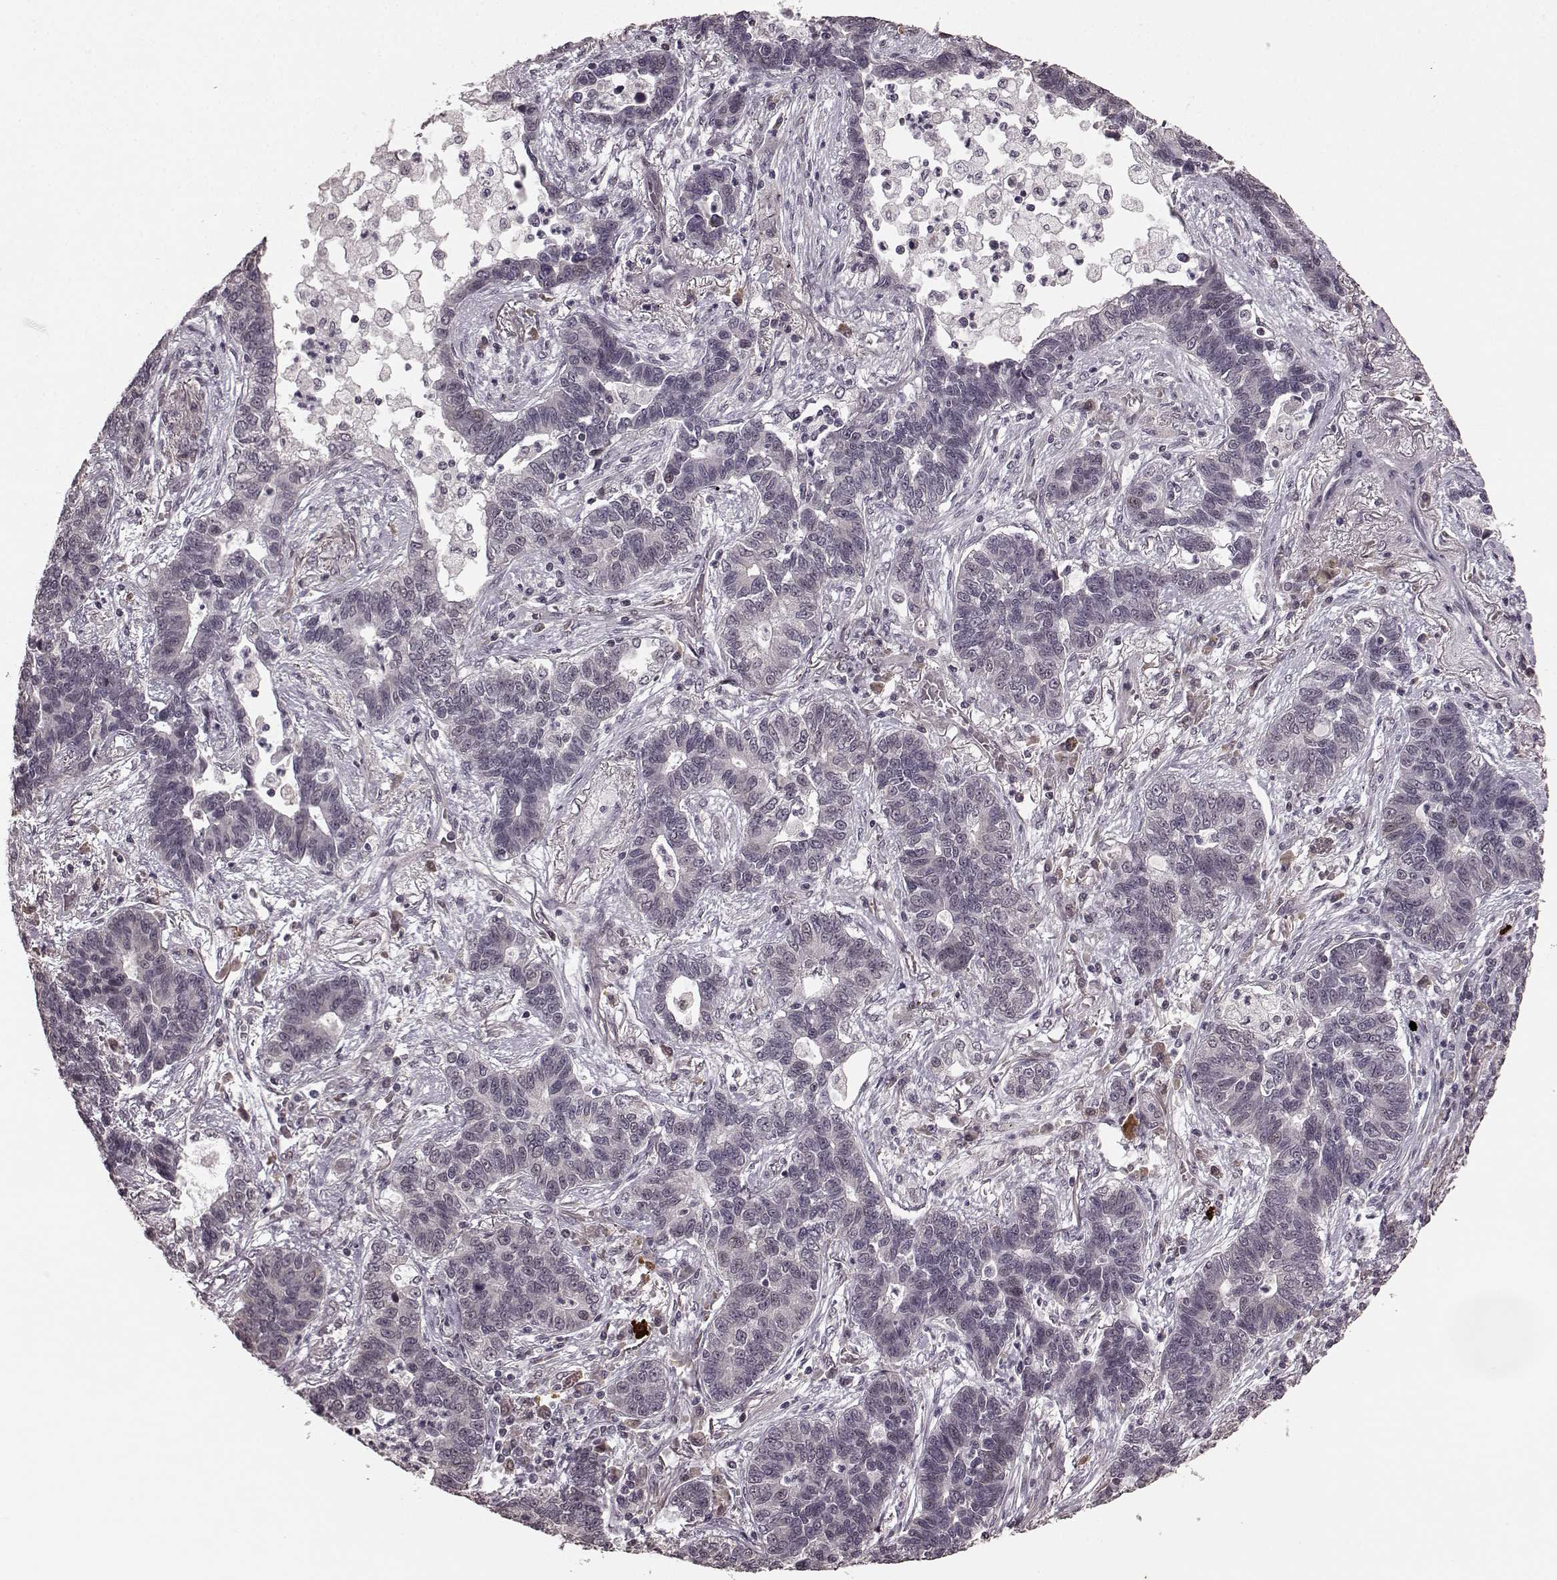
{"staining": {"intensity": "negative", "quantity": "none", "location": "none"}, "tissue": "lung cancer", "cell_type": "Tumor cells", "image_type": "cancer", "snomed": [{"axis": "morphology", "description": "Adenocarcinoma, NOS"}, {"axis": "topography", "description": "Lung"}], "caption": "An image of adenocarcinoma (lung) stained for a protein exhibits no brown staining in tumor cells. (DAB (3,3'-diaminobenzidine) IHC with hematoxylin counter stain).", "gene": "PLCB4", "patient": {"sex": "female", "age": 57}}